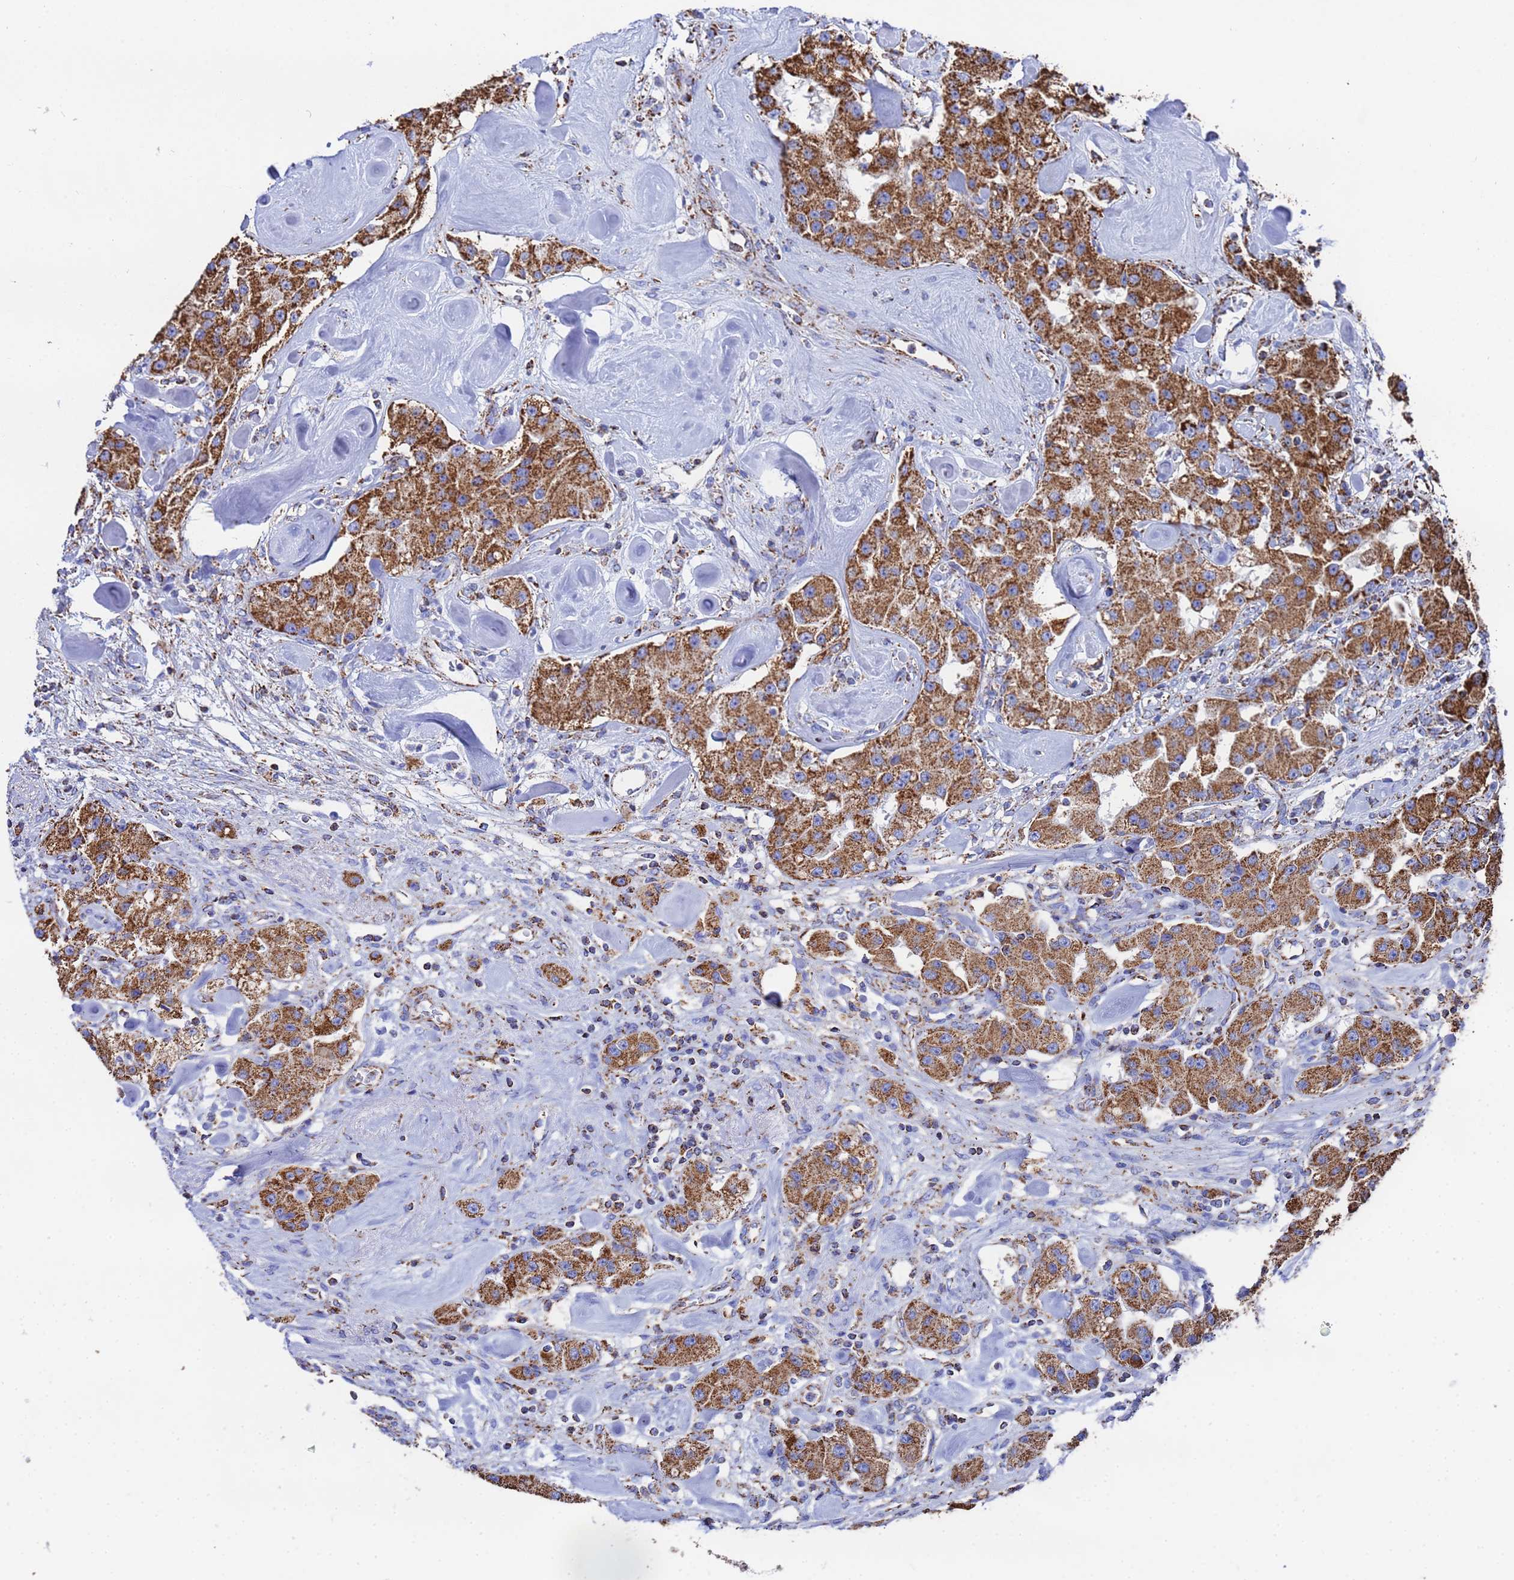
{"staining": {"intensity": "strong", "quantity": ">75%", "location": "cytoplasmic/membranous"}, "tissue": "carcinoid", "cell_type": "Tumor cells", "image_type": "cancer", "snomed": [{"axis": "morphology", "description": "Carcinoid, malignant, NOS"}, {"axis": "topography", "description": "Pancreas"}], "caption": "DAB (3,3'-diaminobenzidine) immunohistochemical staining of carcinoid shows strong cytoplasmic/membranous protein positivity in about >75% of tumor cells.", "gene": "GLUD1", "patient": {"sex": "male", "age": 41}}